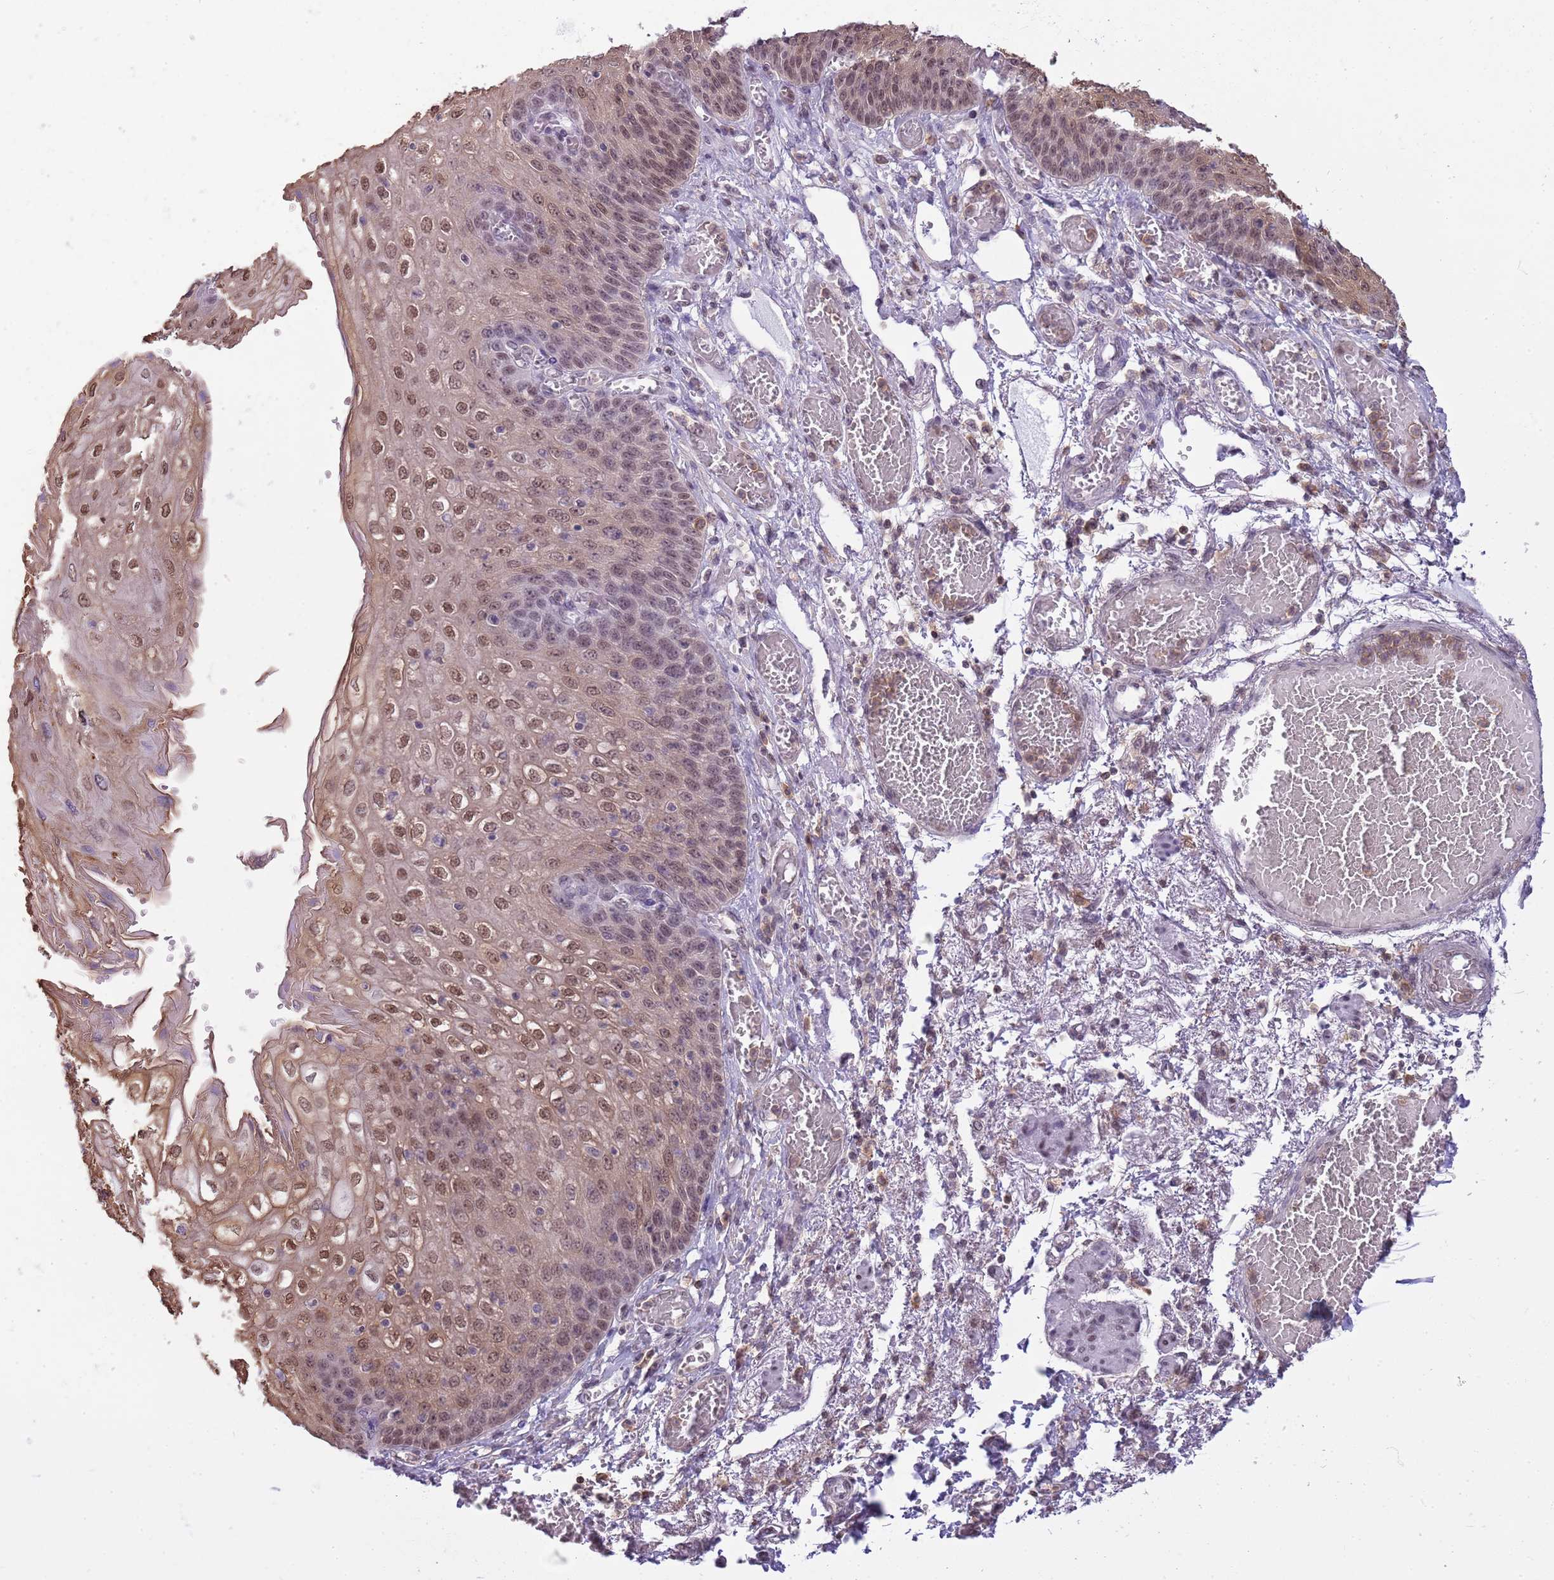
{"staining": {"intensity": "moderate", "quantity": ">75%", "location": "nuclear"}, "tissue": "esophagus", "cell_type": "Squamous epithelial cells", "image_type": "normal", "snomed": [{"axis": "morphology", "description": "Normal tissue, NOS"}, {"axis": "topography", "description": "Esophagus"}], "caption": "The immunohistochemical stain labels moderate nuclear staining in squamous epithelial cells of benign esophagus. The protein of interest is stained brown, and the nuclei are stained in blue (DAB (3,3'-diaminobenzidine) IHC with brightfield microscopy, high magnification).", "gene": "DHX32", "patient": {"sex": "male", "age": 81}}